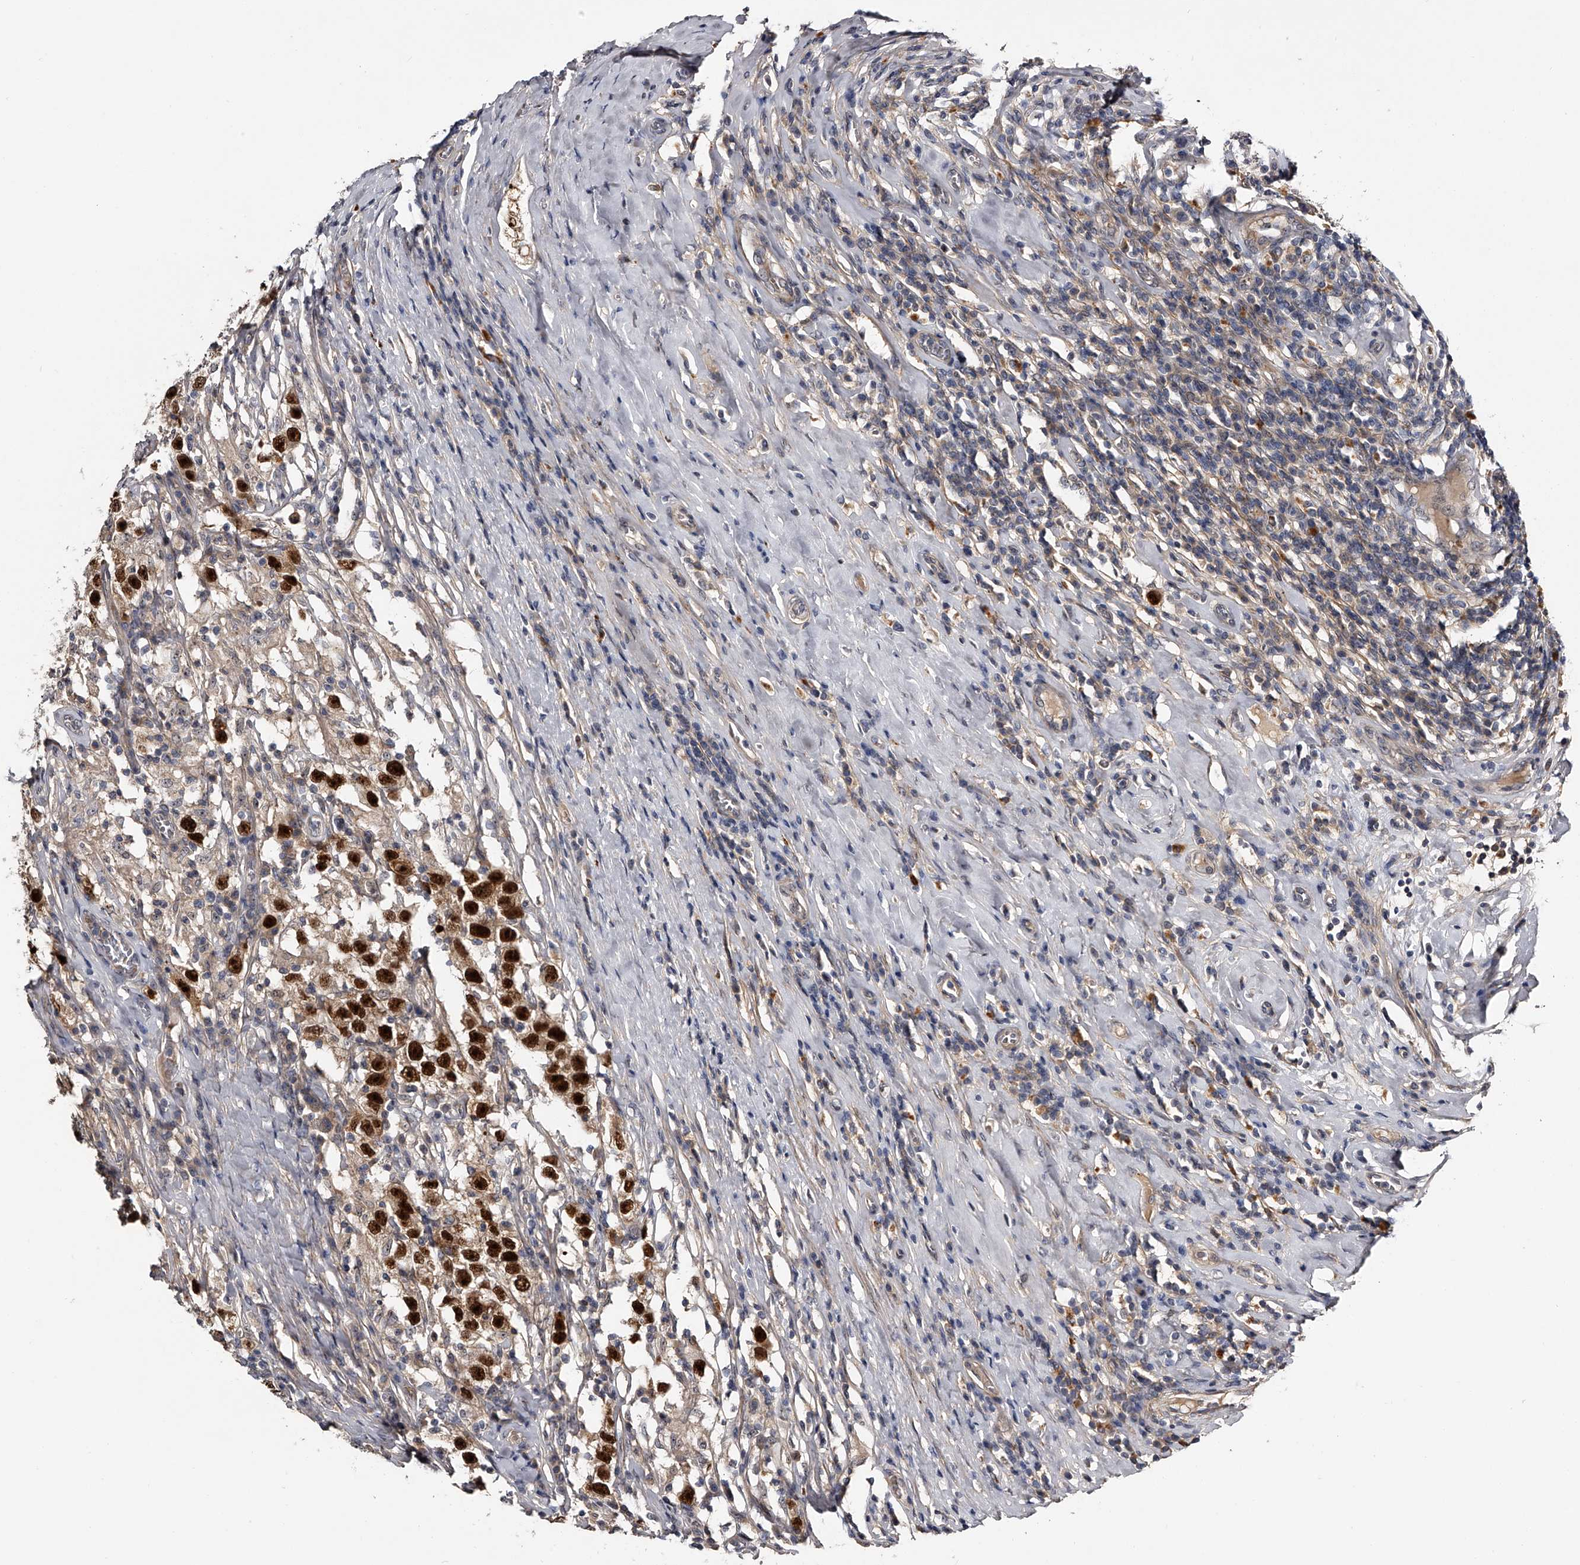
{"staining": {"intensity": "strong", "quantity": ">75%", "location": "nuclear"}, "tissue": "testis cancer", "cell_type": "Tumor cells", "image_type": "cancer", "snomed": [{"axis": "morphology", "description": "Seminoma, NOS"}, {"axis": "topography", "description": "Testis"}], "caption": "Immunohistochemical staining of testis seminoma reveals high levels of strong nuclear staining in approximately >75% of tumor cells.", "gene": "MDN1", "patient": {"sex": "male", "age": 41}}